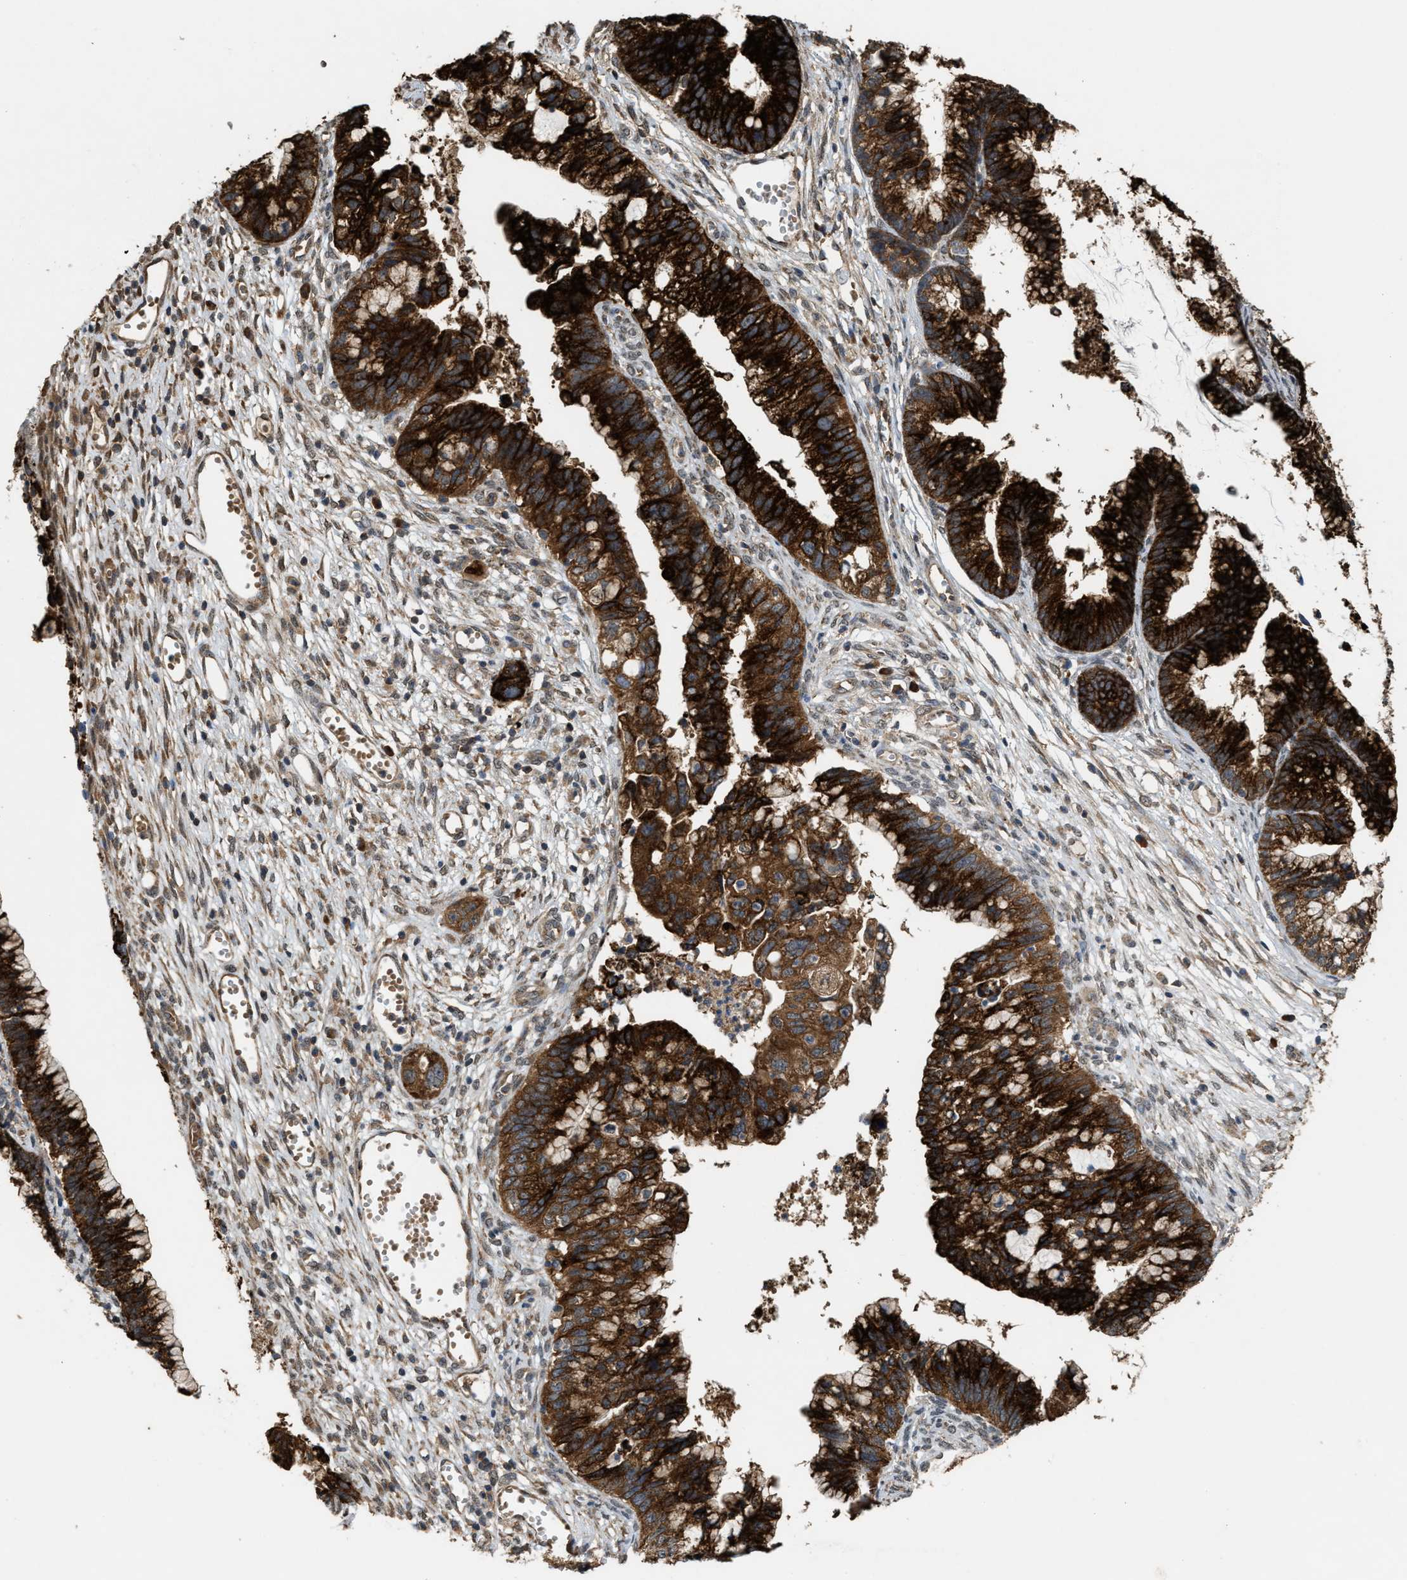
{"staining": {"intensity": "strong", "quantity": ">75%", "location": "cytoplasmic/membranous"}, "tissue": "cervical cancer", "cell_type": "Tumor cells", "image_type": "cancer", "snomed": [{"axis": "morphology", "description": "Adenocarcinoma, NOS"}, {"axis": "topography", "description": "Cervix"}], "caption": "Strong cytoplasmic/membranous positivity is appreciated in approximately >75% of tumor cells in cervical cancer (adenocarcinoma). The staining was performed using DAB (3,3'-diaminobenzidine), with brown indicating positive protein expression. Nuclei are stained blue with hematoxylin.", "gene": "ARHGEF5", "patient": {"sex": "female", "age": 44}}